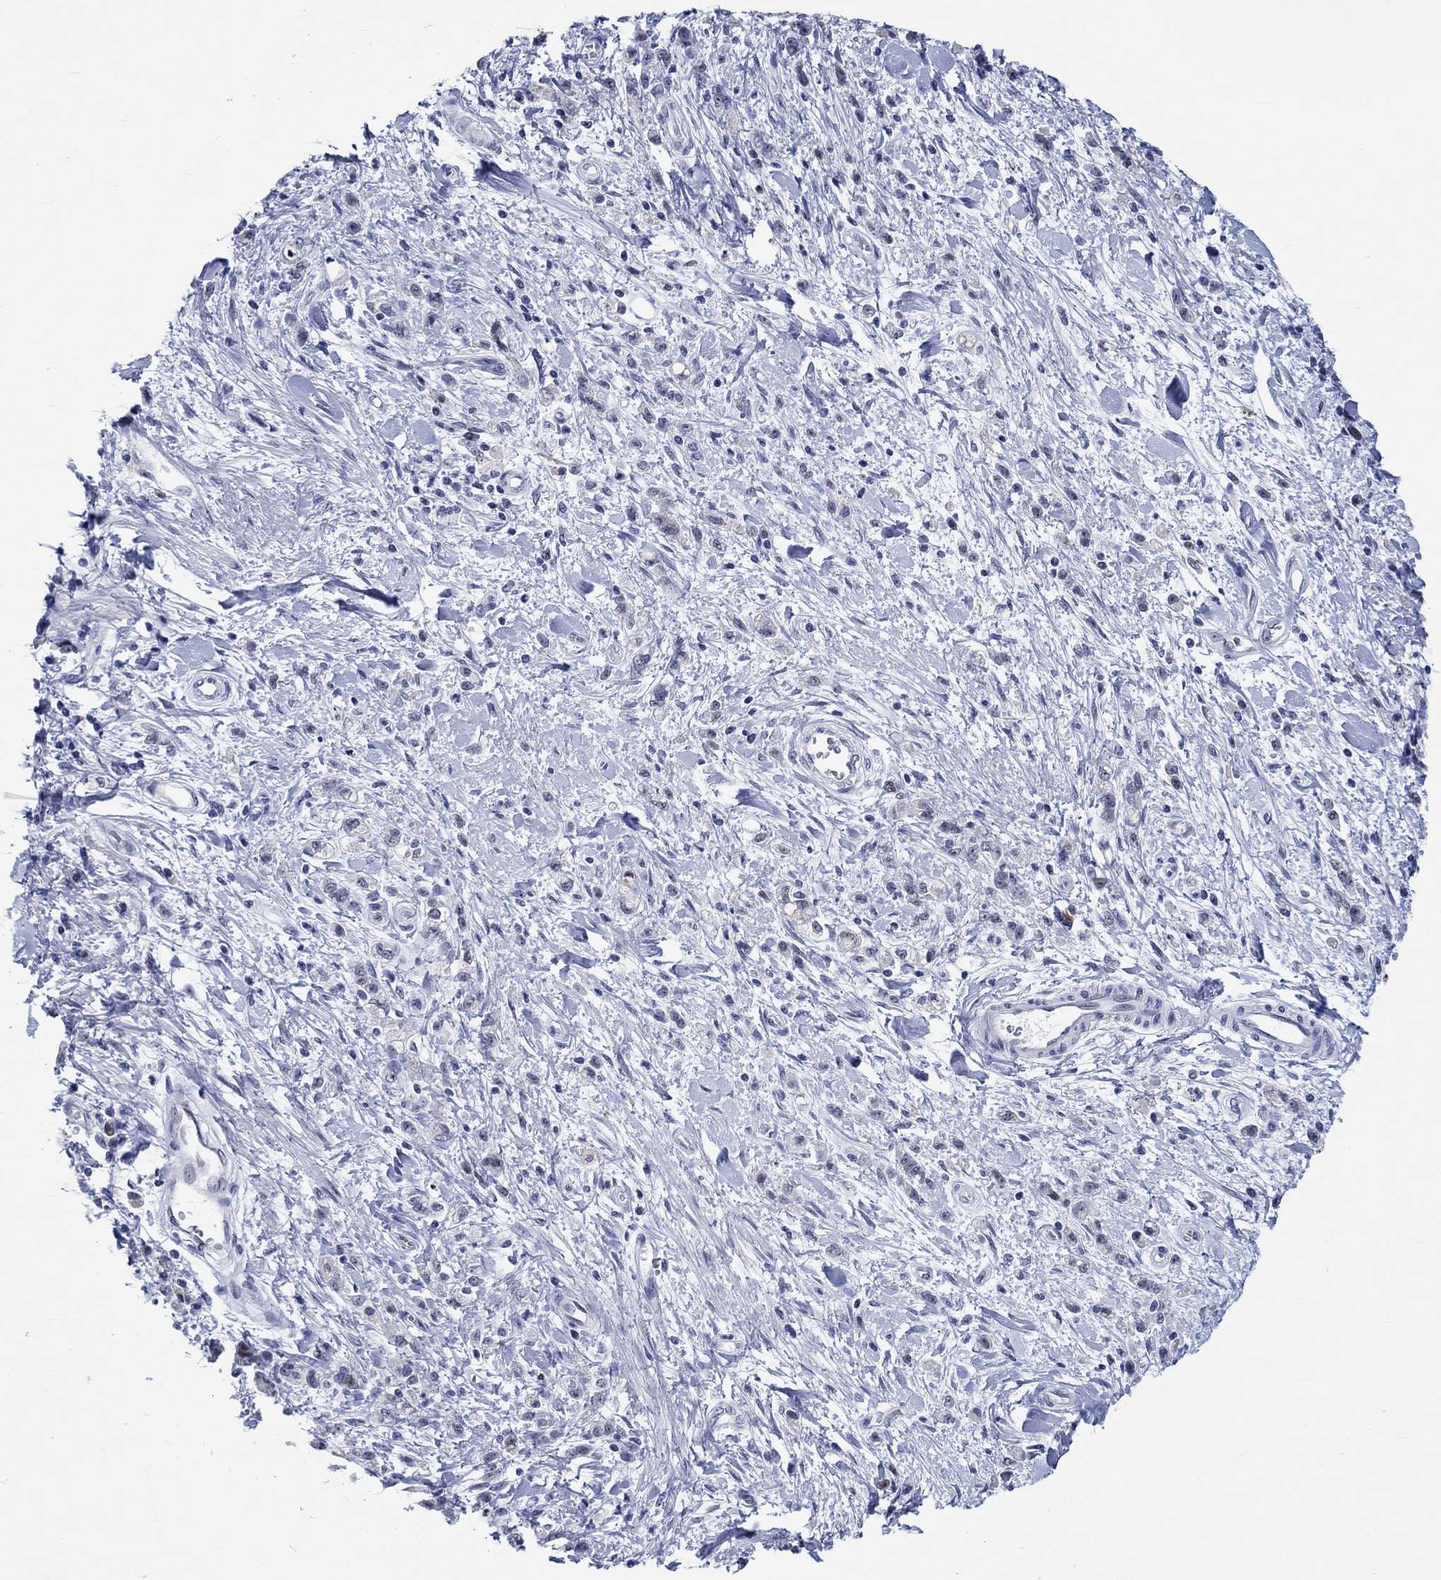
{"staining": {"intensity": "negative", "quantity": "none", "location": "none"}, "tissue": "stomach cancer", "cell_type": "Tumor cells", "image_type": "cancer", "snomed": [{"axis": "morphology", "description": "Adenocarcinoma, NOS"}, {"axis": "topography", "description": "Stomach"}], "caption": "The image demonstrates no staining of tumor cells in stomach cancer (adenocarcinoma).", "gene": "ZNF446", "patient": {"sex": "male", "age": 77}}